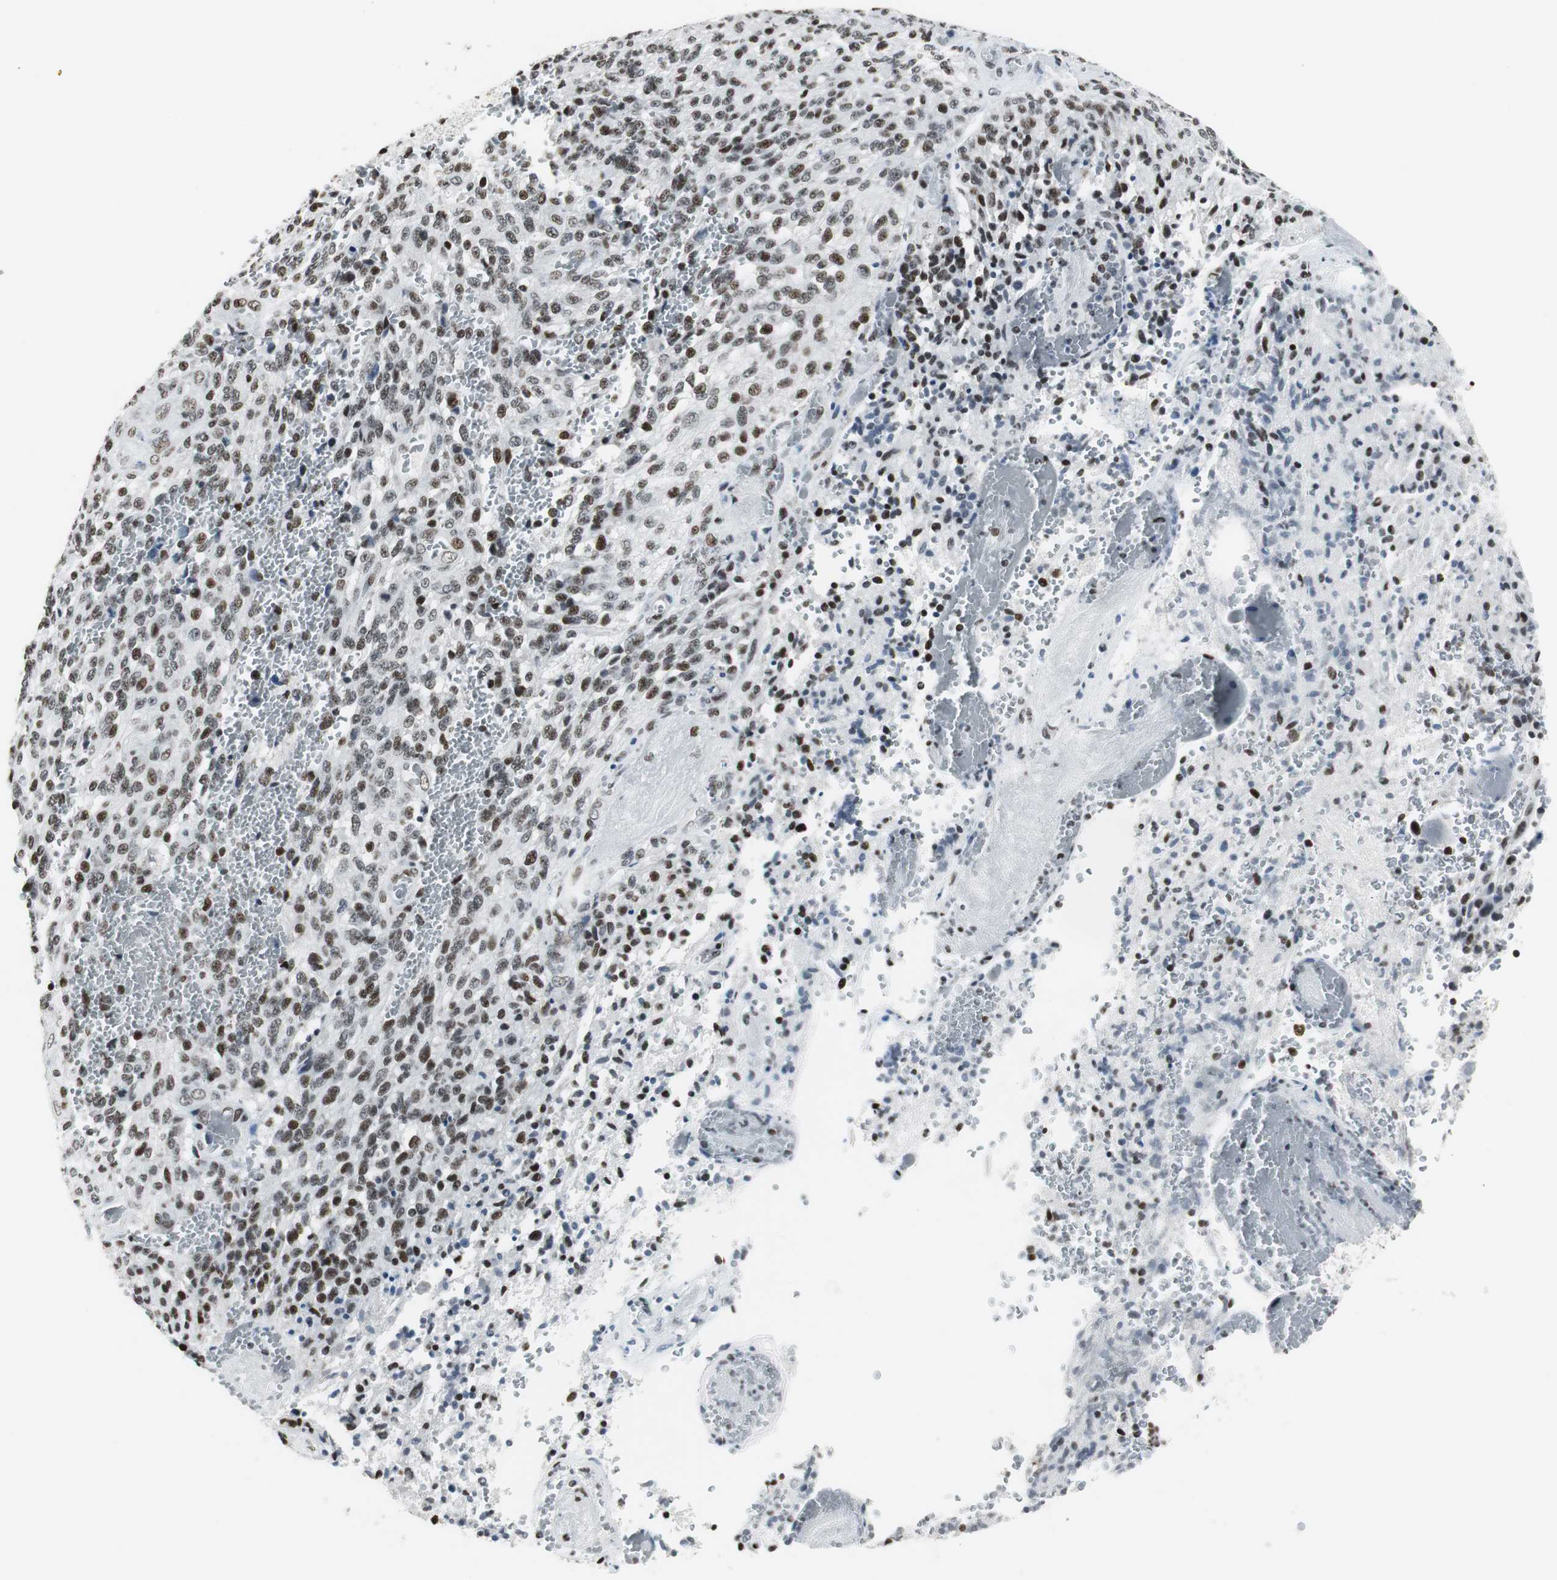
{"staining": {"intensity": "moderate", "quantity": ">75%", "location": "nuclear"}, "tissue": "glioma", "cell_type": "Tumor cells", "image_type": "cancer", "snomed": [{"axis": "morphology", "description": "Normal tissue, NOS"}, {"axis": "morphology", "description": "Glioma, malignant, High grade"}, {"axis": "topography", "description": "Cerebral cortex"}], "caption": "Protein staining displays moderate nuclear staining in approximately >75% of tumor cells in glioma.", "gene": "RBBP4", "patient": {"sex": "male", "age": 56}}